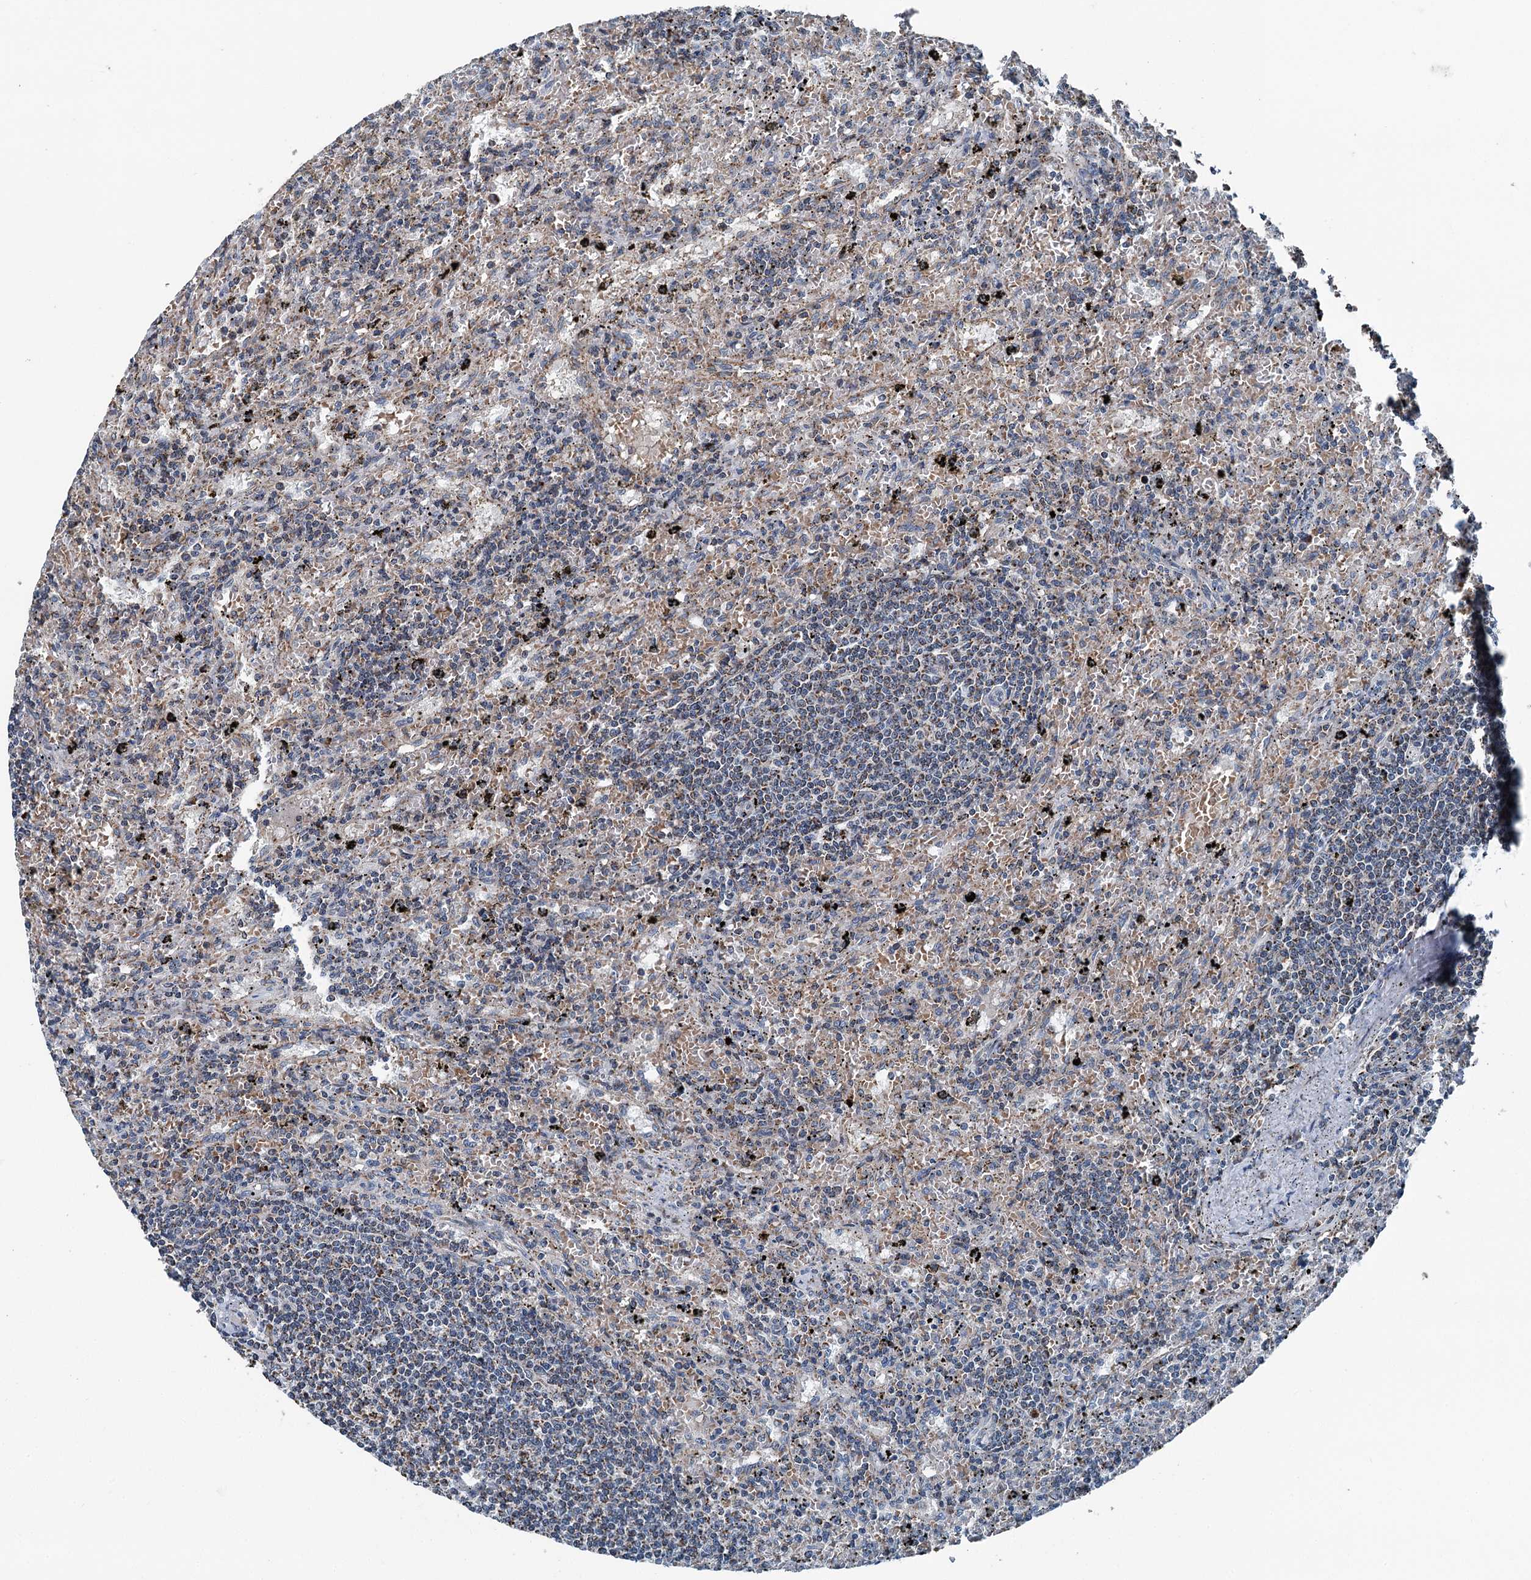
{"staining": {"intensity": "moderate", "quantity": "25%-75%", "location": "cytoplasmic/membranous"}, "tissue": "lymphoma", "cell_type": "Tumor cells", "image_type": "cancer", "snomed": [{"axis": "morphology", "description": "Malignant lymphoma, non-Hodgkin's type, Low grade"}, {"axis": "topography", "description": "Spleen"}], "caption": "Approximately 25%-75% of tumor cells in low-grade malignant lymphoma, non-Hodgkin's type exhibit moderate cytoplasmic/membranous protein staining as visualized by brown immunohistochemical staining.", "gene": "TRPT1", "patient": {"sex": "male", "age": 76}}